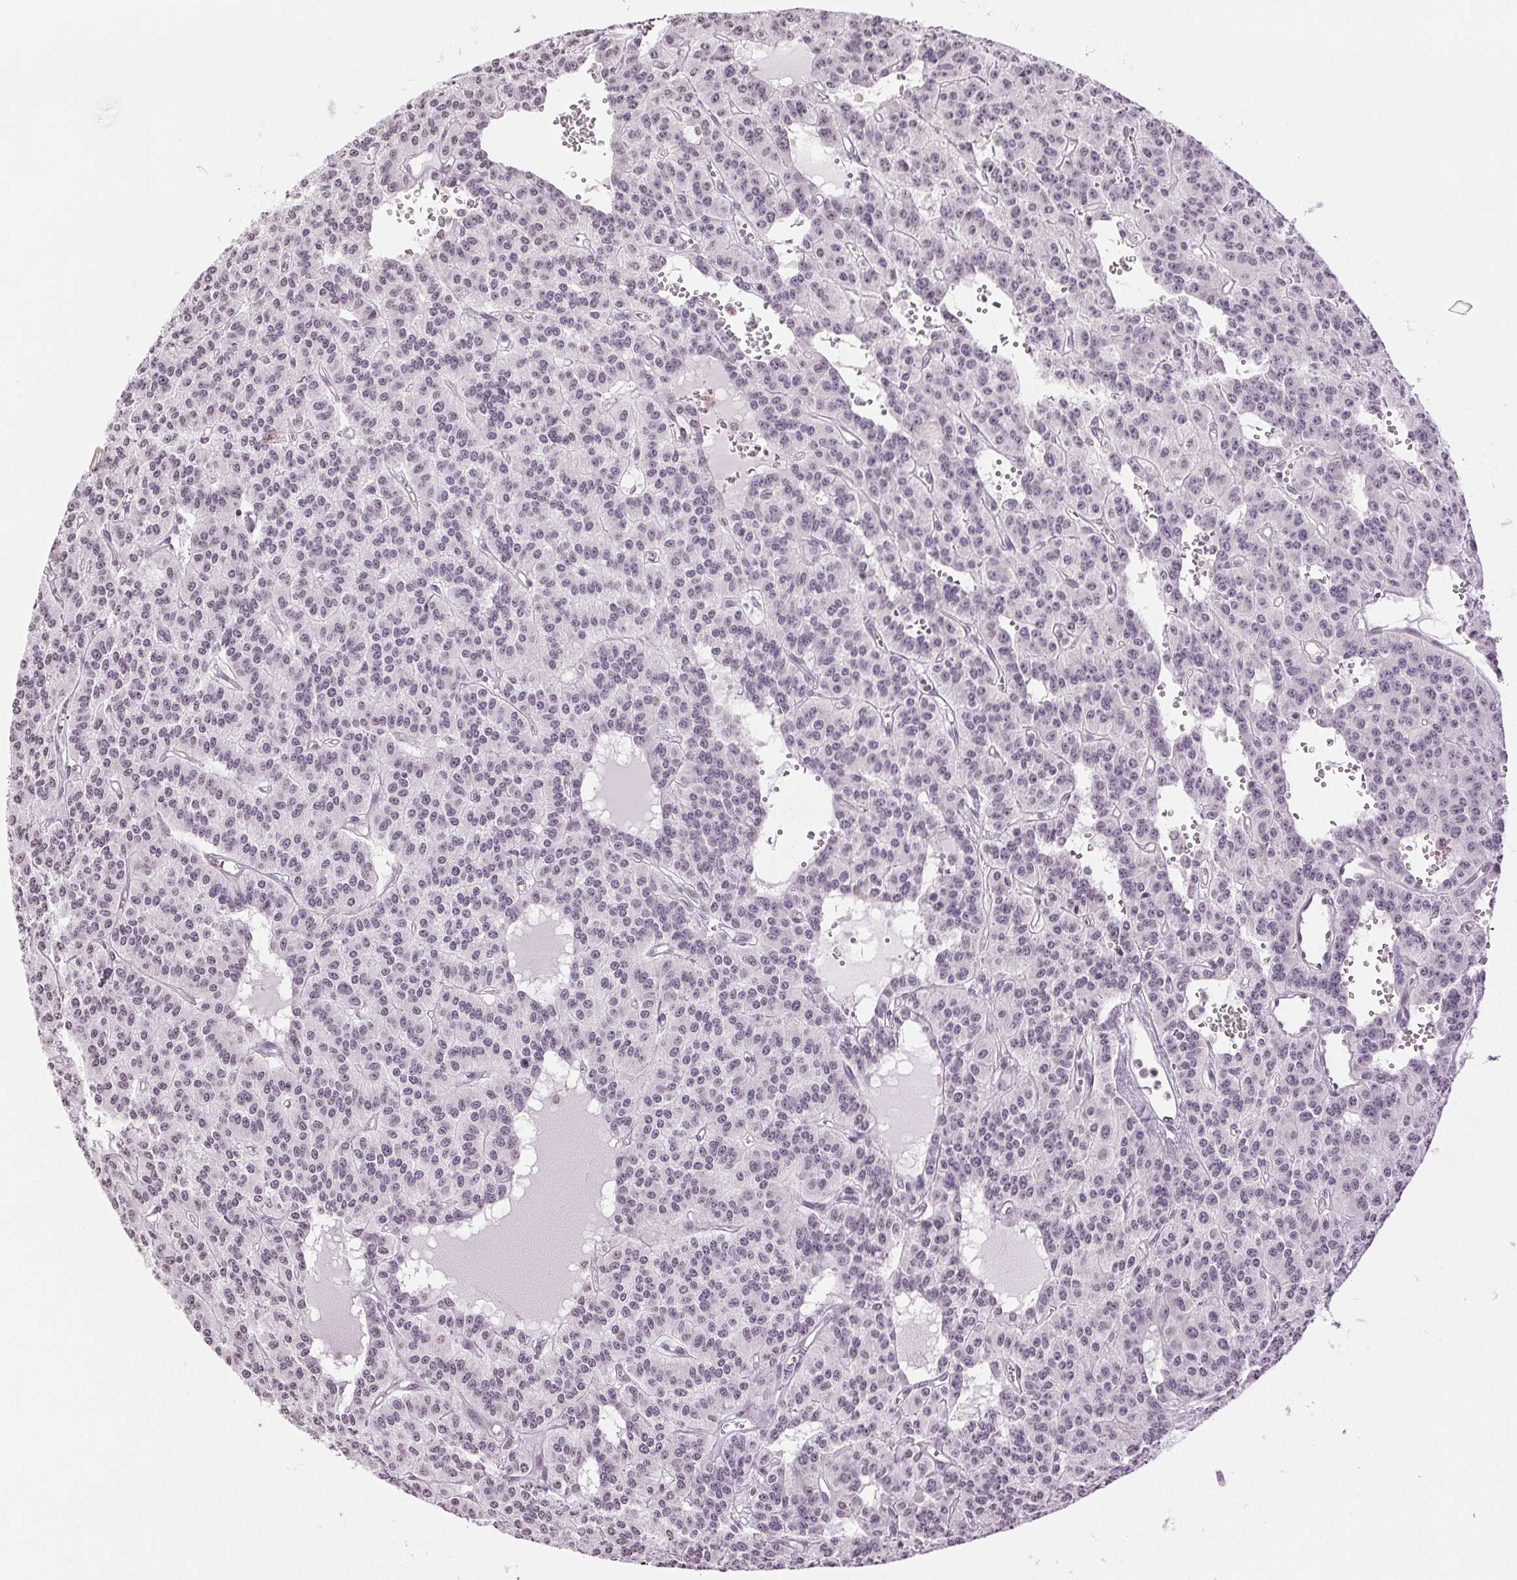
{"staining": {"intensity": "negative", "quantity": "none", "location": "none"}, "tissue": "carcinoid", "cell_type": "Tumor cells", "image_type": "cancer", "snomed": [{"axis": "morphology", "description": "Carcinoid, malignant, NOS"}, {"axis": "topography", "description": "Lung"}], "caption": "Immunohistochemistry of human malignant carcinoid displays no staining in tumor cells.", "gene": "TNNT3", "patient": {"sex": "female", "age": 71}}